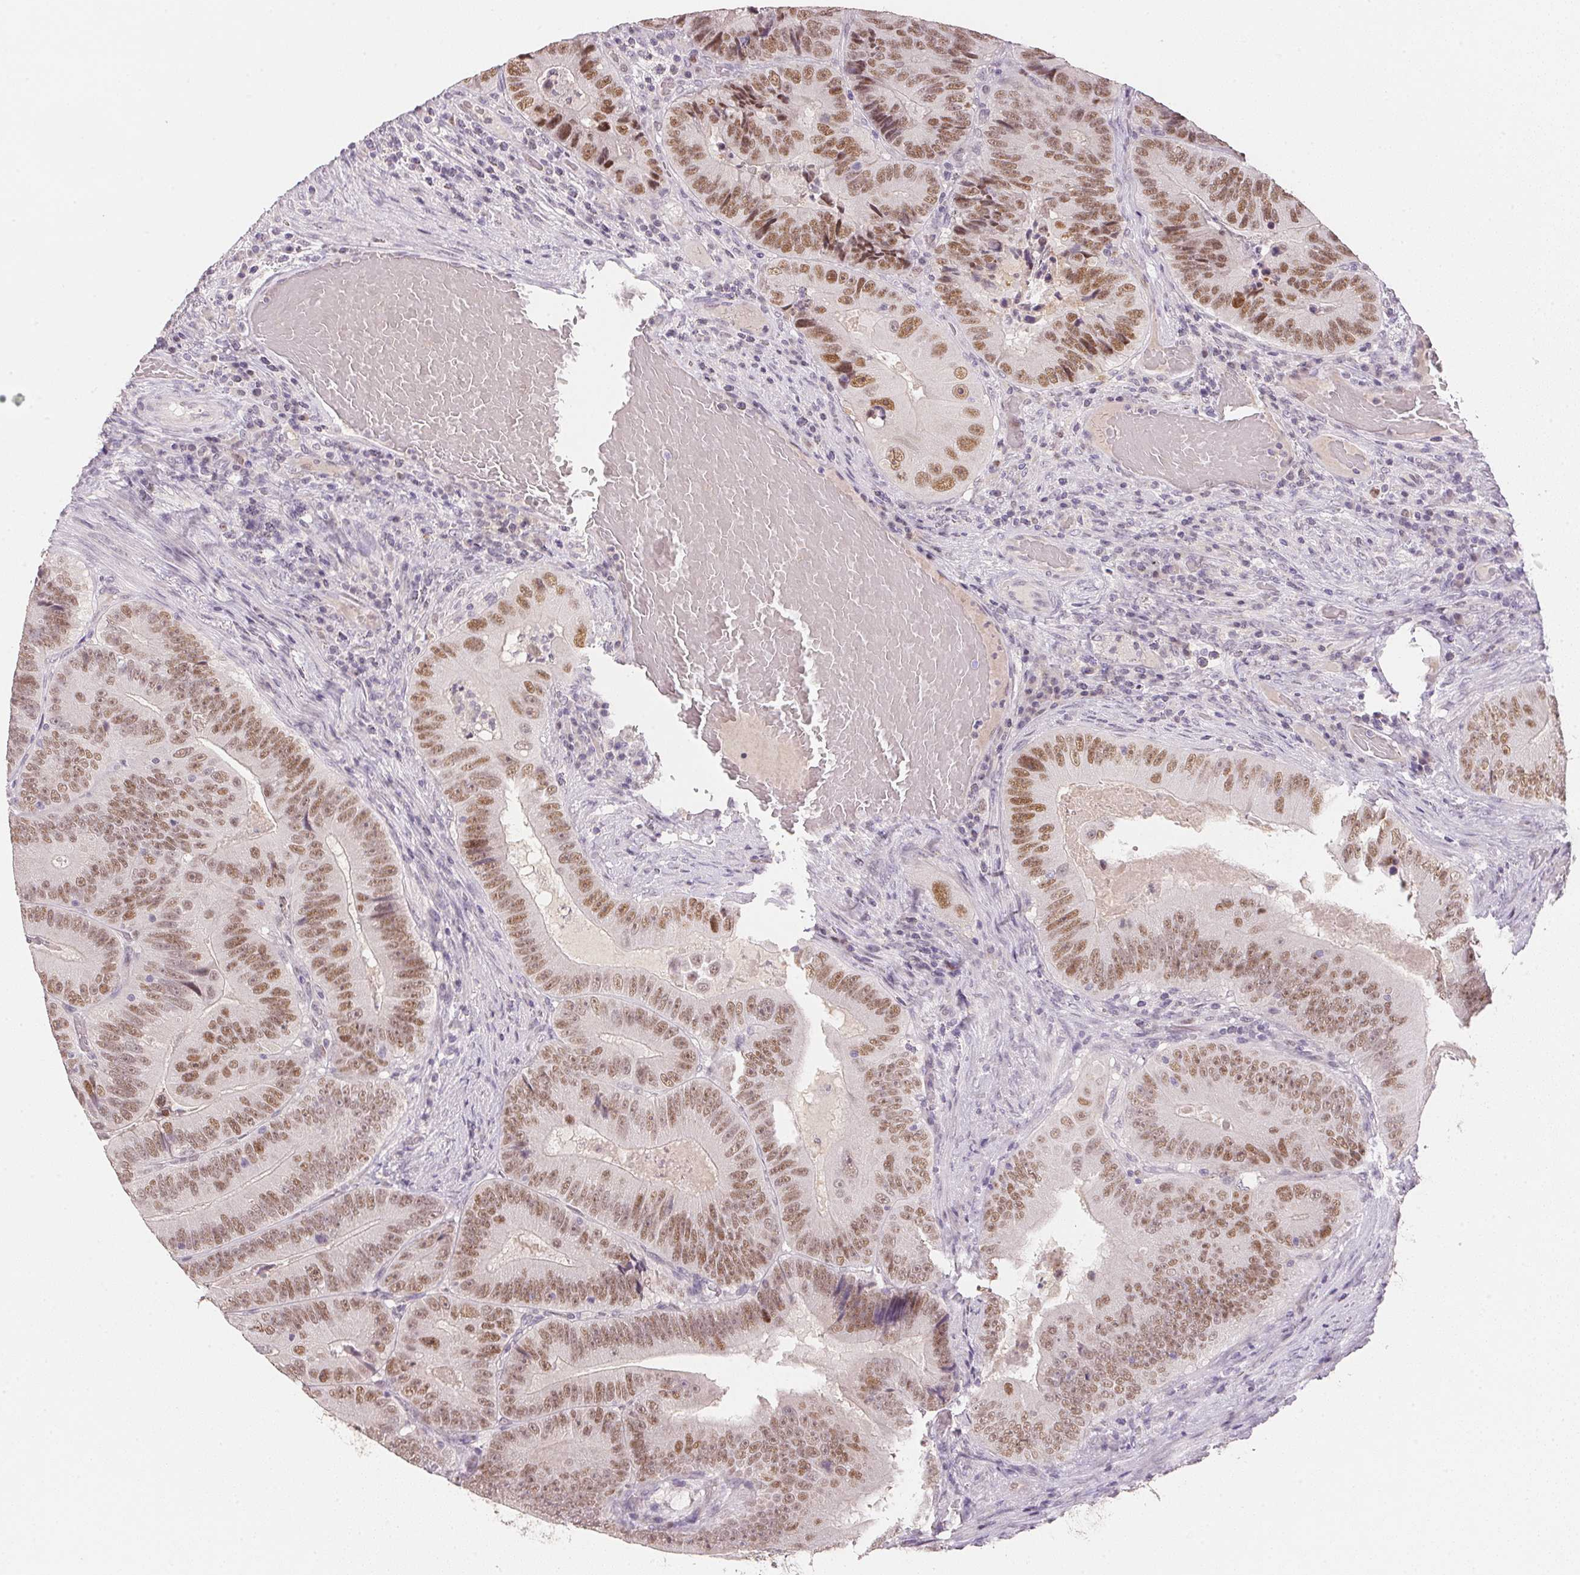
{"staining": {"intensity": "moderate", "quantity": ">75%", "location": "nuclear"}, "tissue": "colorectal cancer", "cell_type": "Tumor cells", "image_type": "cancer", "snomed": [{"axis": "morphology", "description": "Adenocarcinoma, NOS"}, {"axis": "topography", "description": "Colon"}], "caption": "A high-resolution image shows immunohistochemistry staining of colorectal cancer (adenocarcinoma), which shows moderate nuclear positivity in about >75% of tumor cells.", "gene": "POLR3G", "patient": {"sex": "female", "age": 86}}